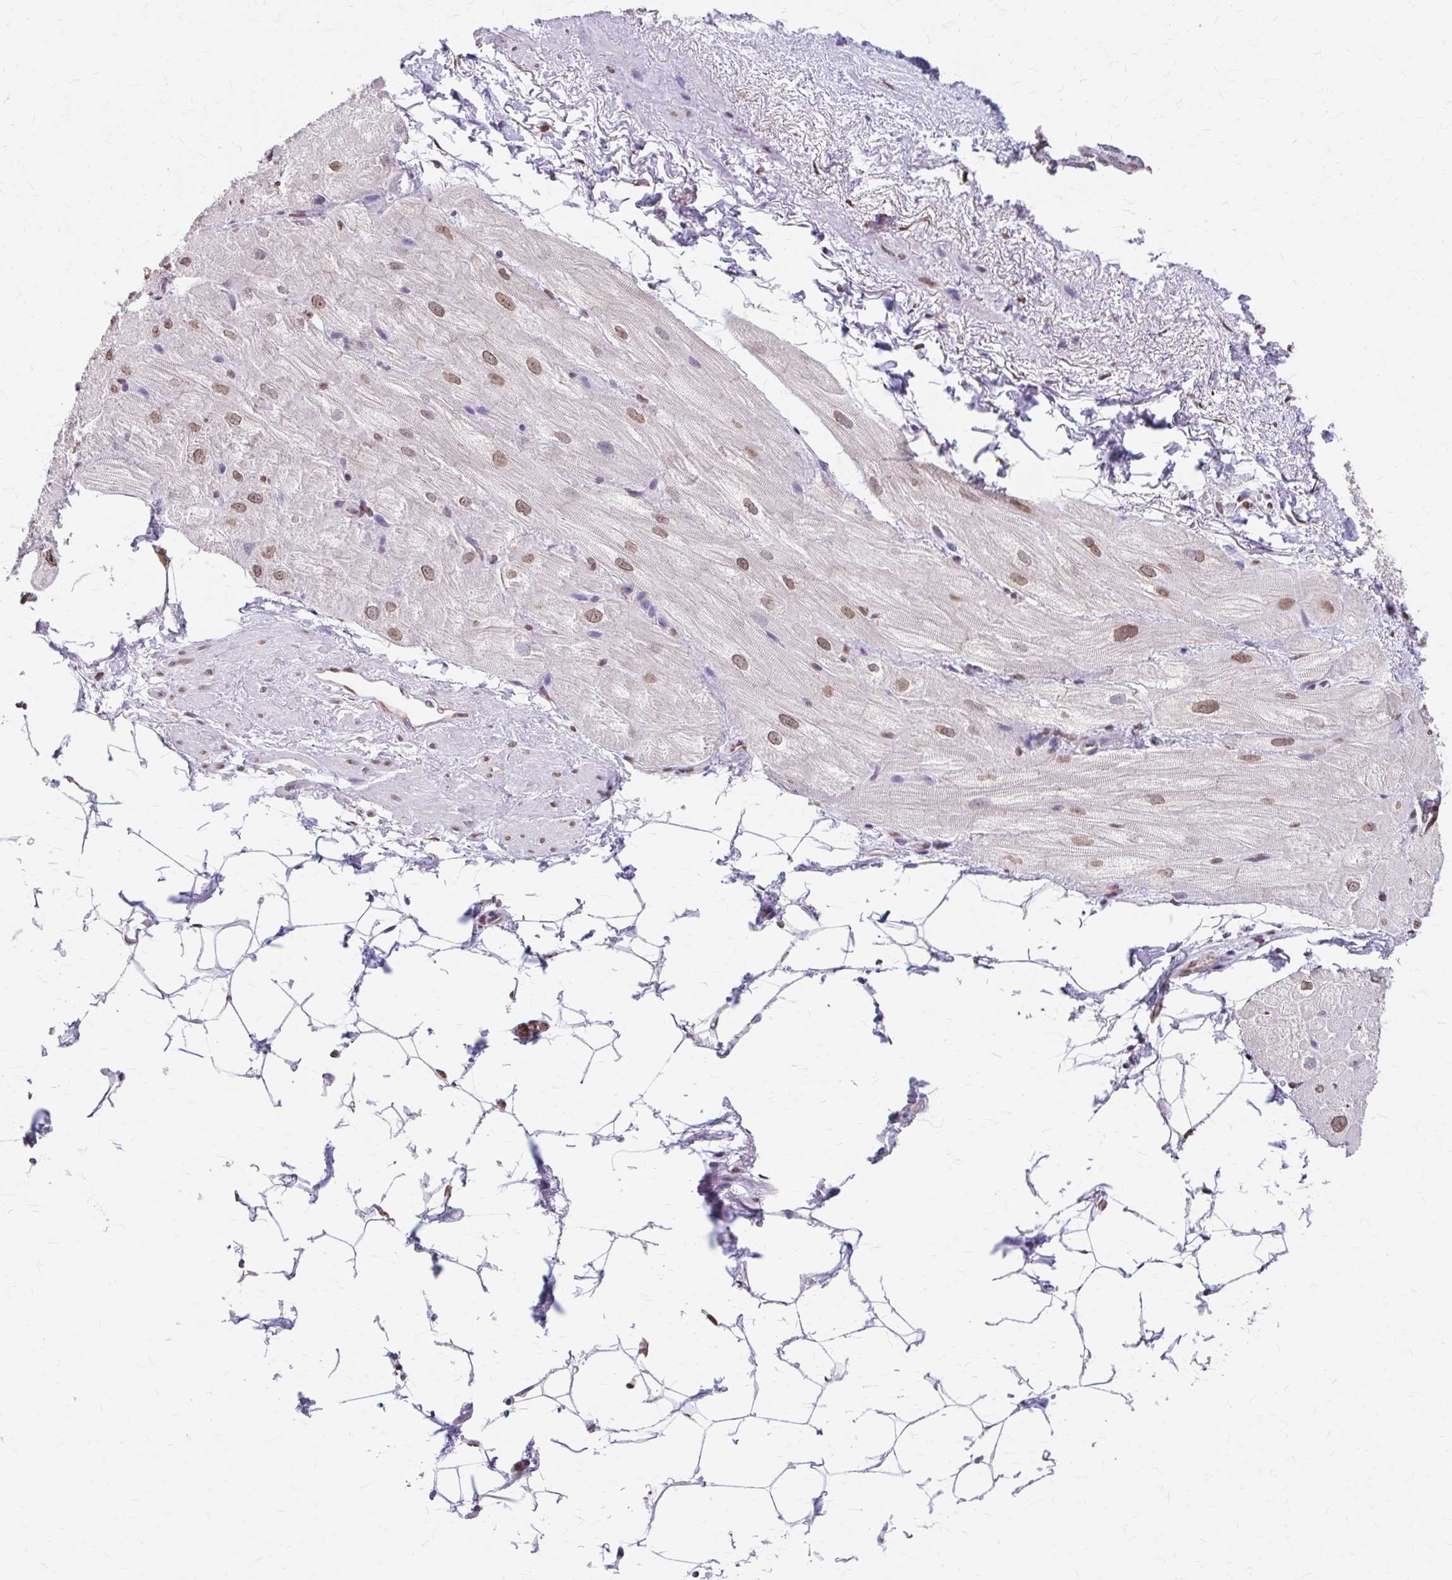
{"staining": {"intensity": "moderate", "quantity": ">75%", "location": "nuclear"}, "tissue": "heart muscle", "cell_type": "Cardiomyocytes", "image_type": "normal", "snomed": [{"axis": "morphology", "description": "Normal tissue, NOS"}, {"axis": "topography", "description": "Heart"}], "caption": "High-power microscopy captured an IHC micrograph of normal heart muscle, revealing moderate nuclear staining in approximately >75% of cardiomyocytes.", "gene": "ORC3", "patient": {"sex": "male", "age": 62}}